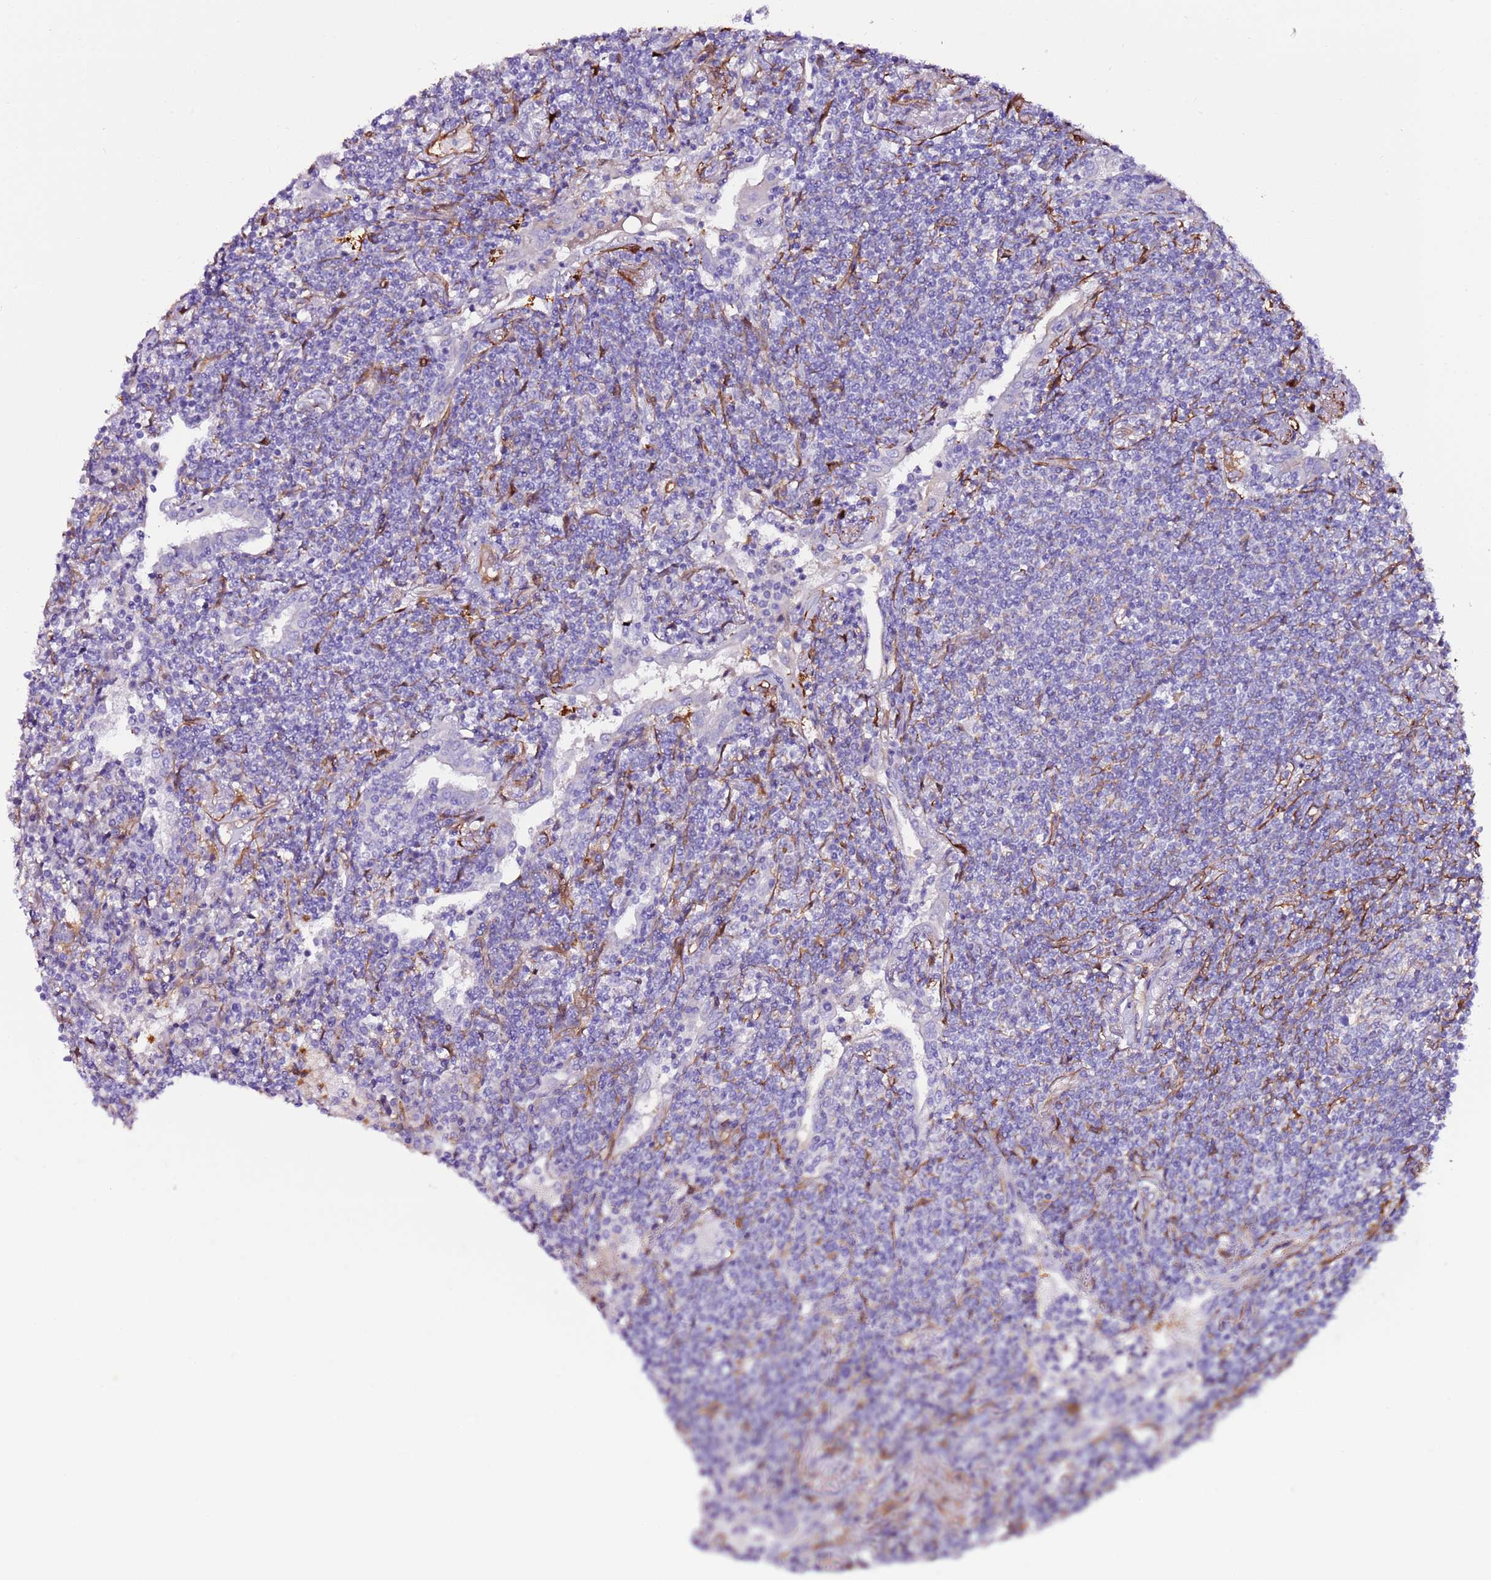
{"staining": {"intensity": "negative", "quantity": "none", "location": "none"}, "tissue": "lymphoma", "cell_type": "Tumor cells", "image_type": "cancer", "snomed": [{"axis": "morphology", "description": "Malignant lymphoma, non-Hodgkin's type, Low grade"}, {"axis": "topography", "description": "Lung"}], "caption": "Lymphoma stained for a protein using IHC shows no positivity tumor cells.", "gene": "FAM174C", "patient": {"sex": "female", "age": 71}}